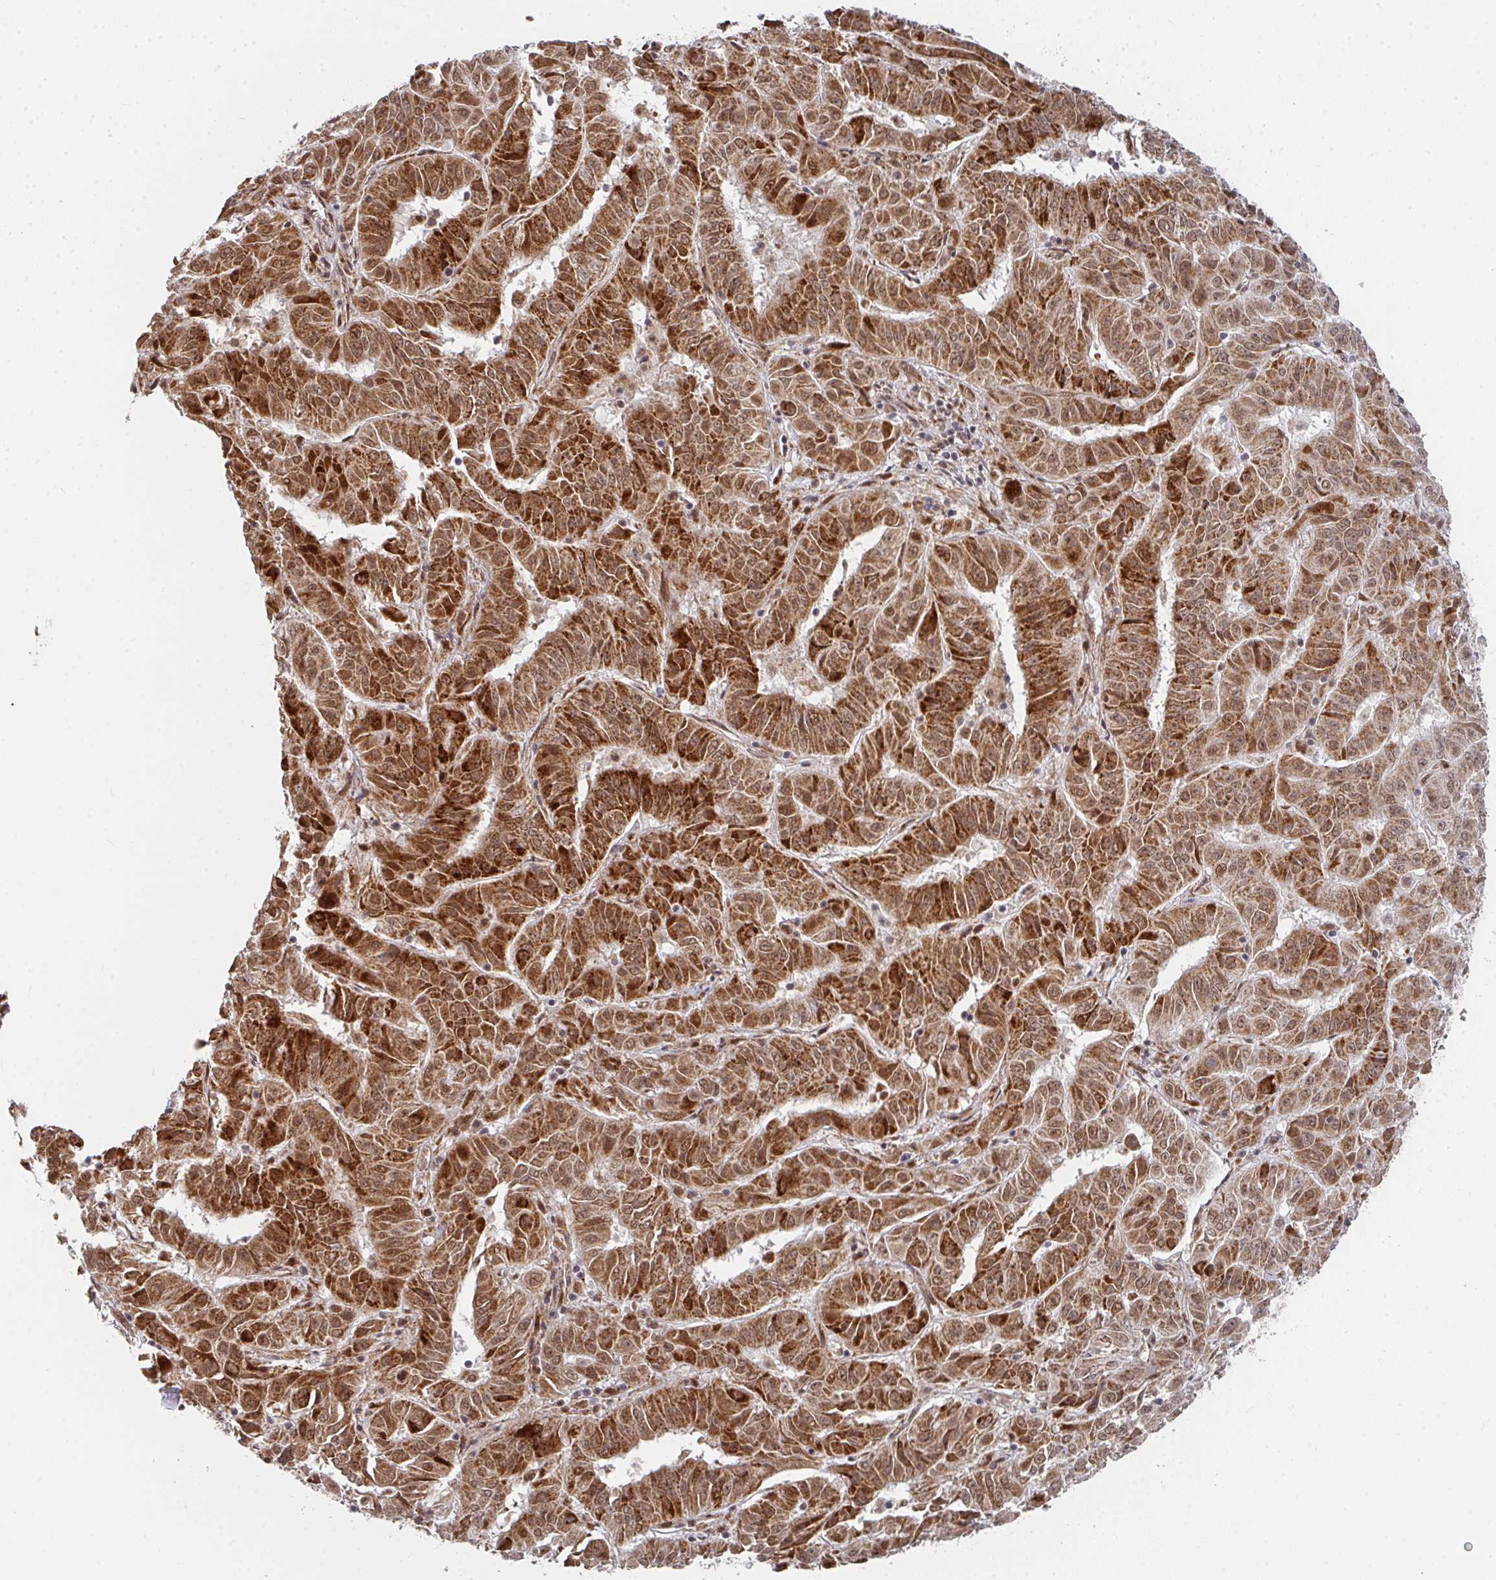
{"staining": {"intensity": "strong", "quantity": ">75%", "location": "cytoplasmic/membranous,nuclear"}, "tissue": "pancreatic cancer", "cell_type": "Tumor cells", "image_type": "cancer", "snomed": [{"axis": "morphology", "description": "Adenocarcinoma, NOS"}, {"axis": "topography", "description": "Pancreas"}], "caption": "The photomicrograph shows a brown stain indicating the presence of a protein in the cytoplasmic/membranous and nuclear of tumor cells in pancreatic cancer (adenocarcinoma). The staining is performed using DAB (3,3'-diaminobenzidine) brown chromogen to label protein expression. The nuclei are counter-stained blue using hematoxylin.", "gene": "RBBP5", "patient": {"sex": "male", "age": 63}}